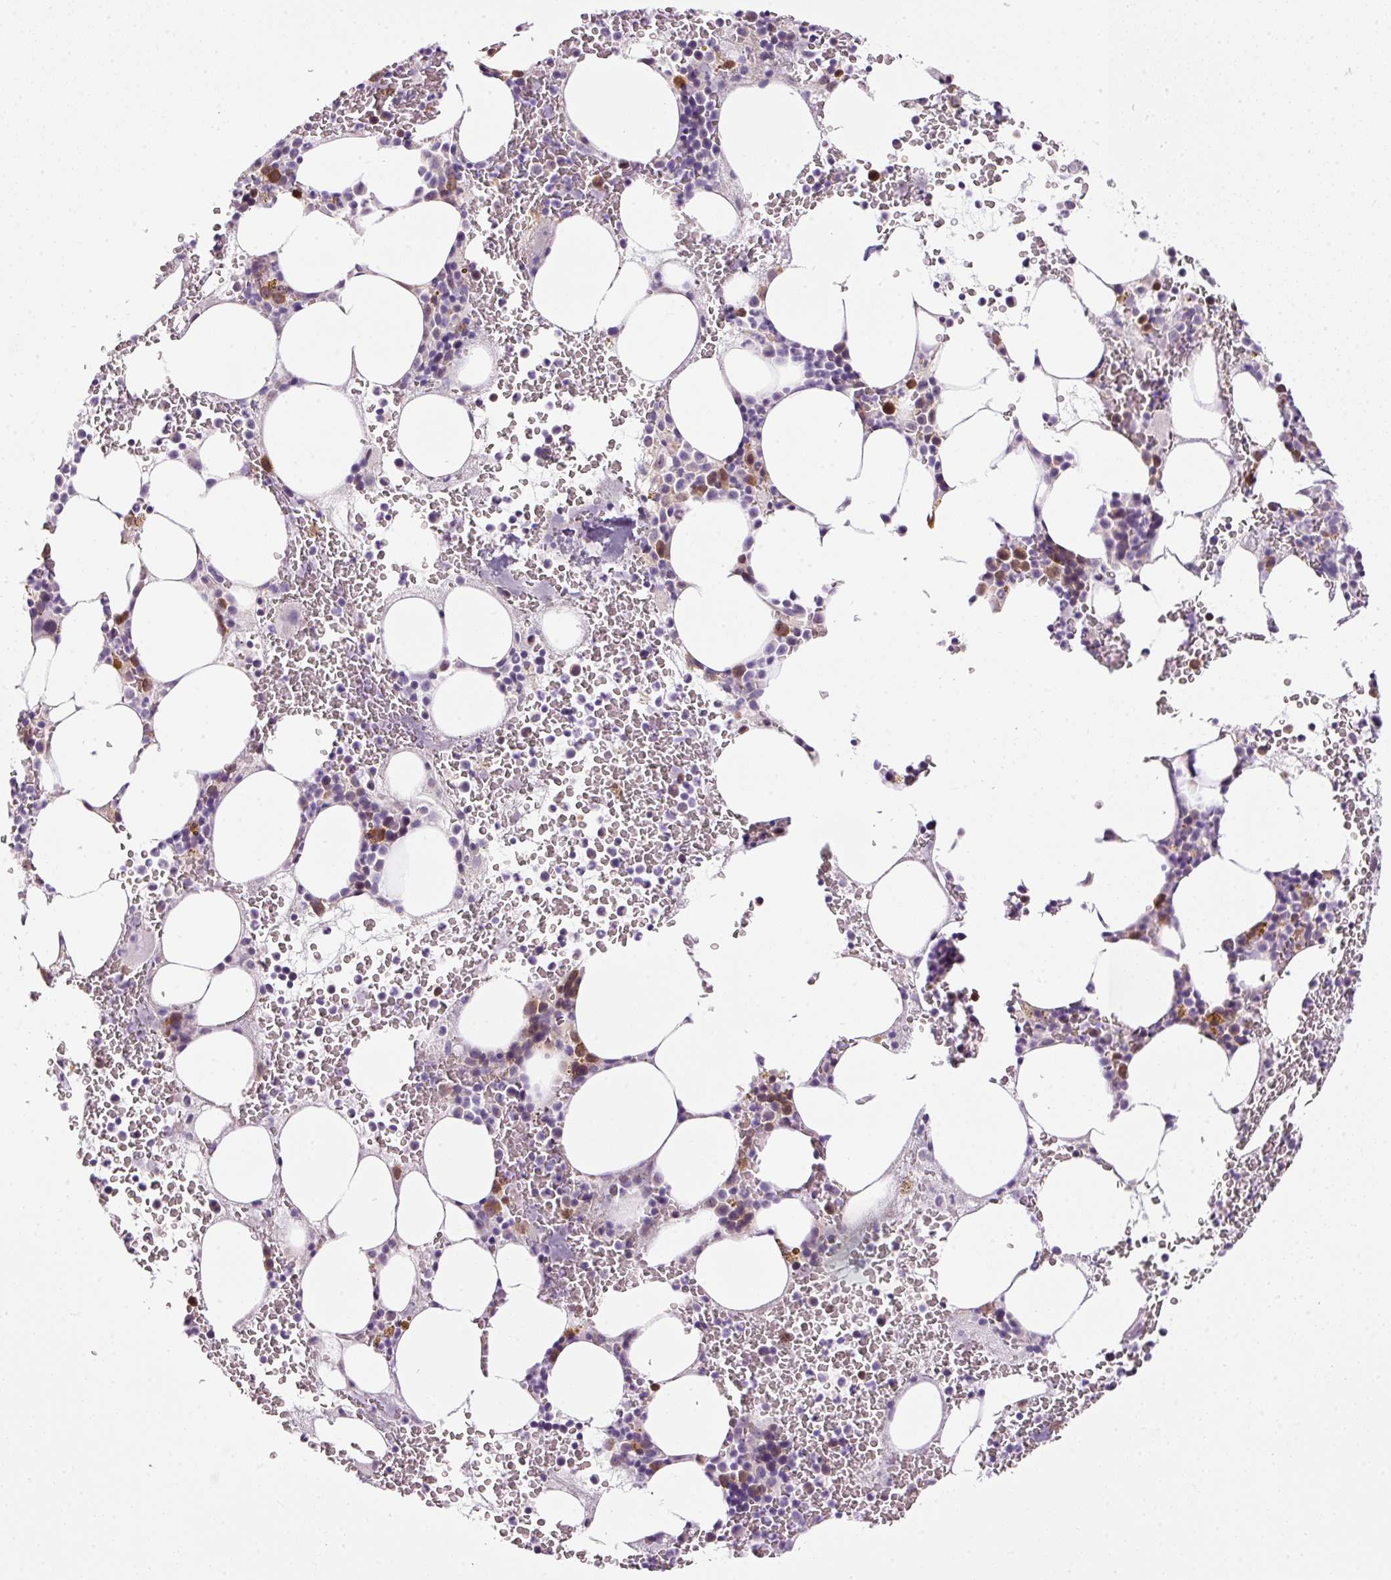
{"staining": {"intensity": "moderate", "quantity": "<25%", "location": "cytoplasmic/membranous,nuclear"}, "tissue": "bone marrow", "cell_type": "Hematopoietic cells", "image_type": "normal", "snomed": [{"axis": "morphology", "description": "Normal tissue, NOS"}, {"axis": "topography", "description": "Bone marrow"}], "caption": "Bone marrow stained with a brown dye shows moderate cytoplasmic/membranous,nuclear positive positivity in approximately <25% of hematopoietic cells.", "gene": "KPNA2", "patient": {"sex": "male", "age": 62}}